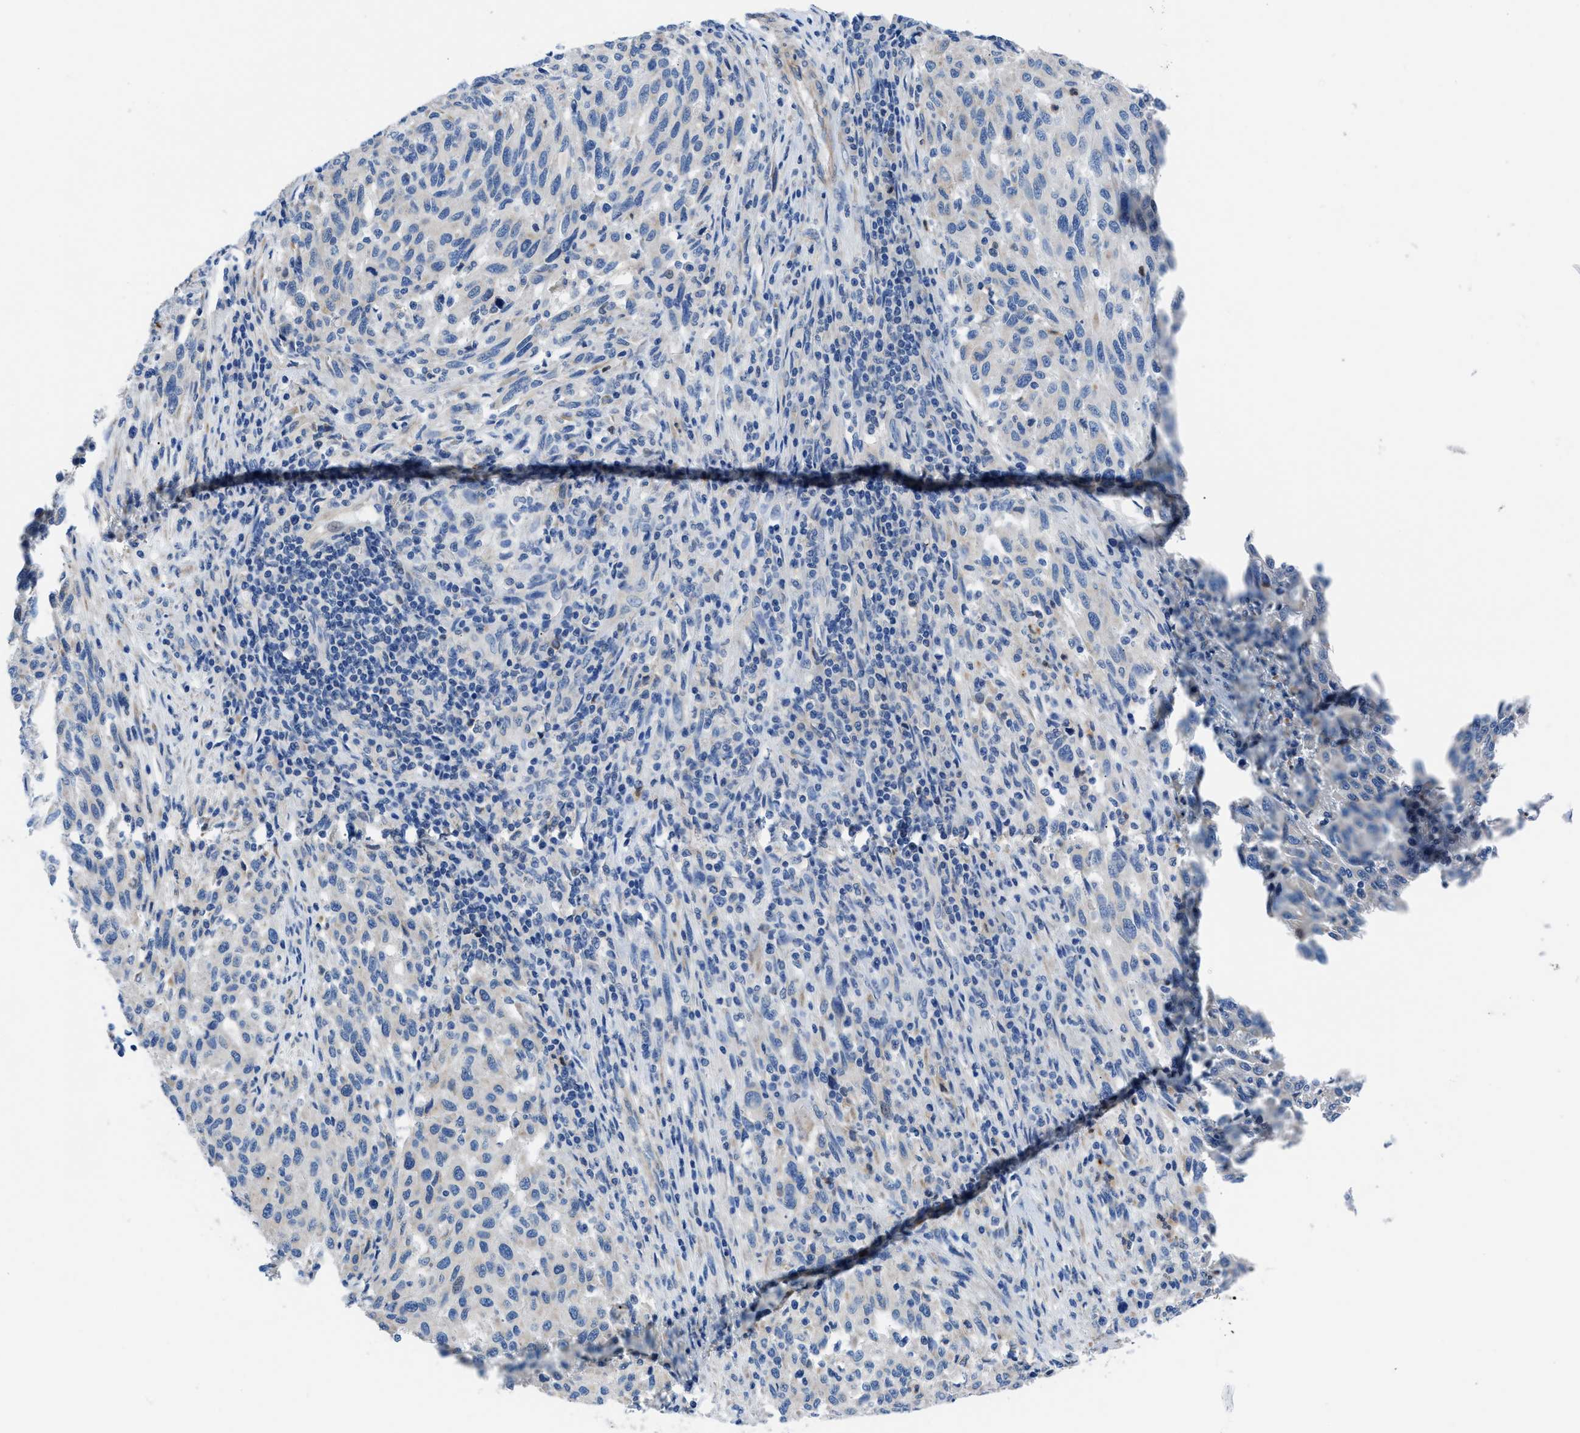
{"staining": {"intensity": "negative", "quantity": "none", "location": "none"}, "tissue": "melanoma", "cell_type": "Tumor cells", "image_type": "cancer", "snomed": [{"axis": "morphology", "description": "Malignant melanoma, Metastatic site"}, {"axis": "topography", "description": "Lymph node"}], "caption": "Tumor cells show no significant protein staining in malignant melanoma (metastatic site).", "gene": "ITPR1", "patient": {"sex": "male", "age": 61}}